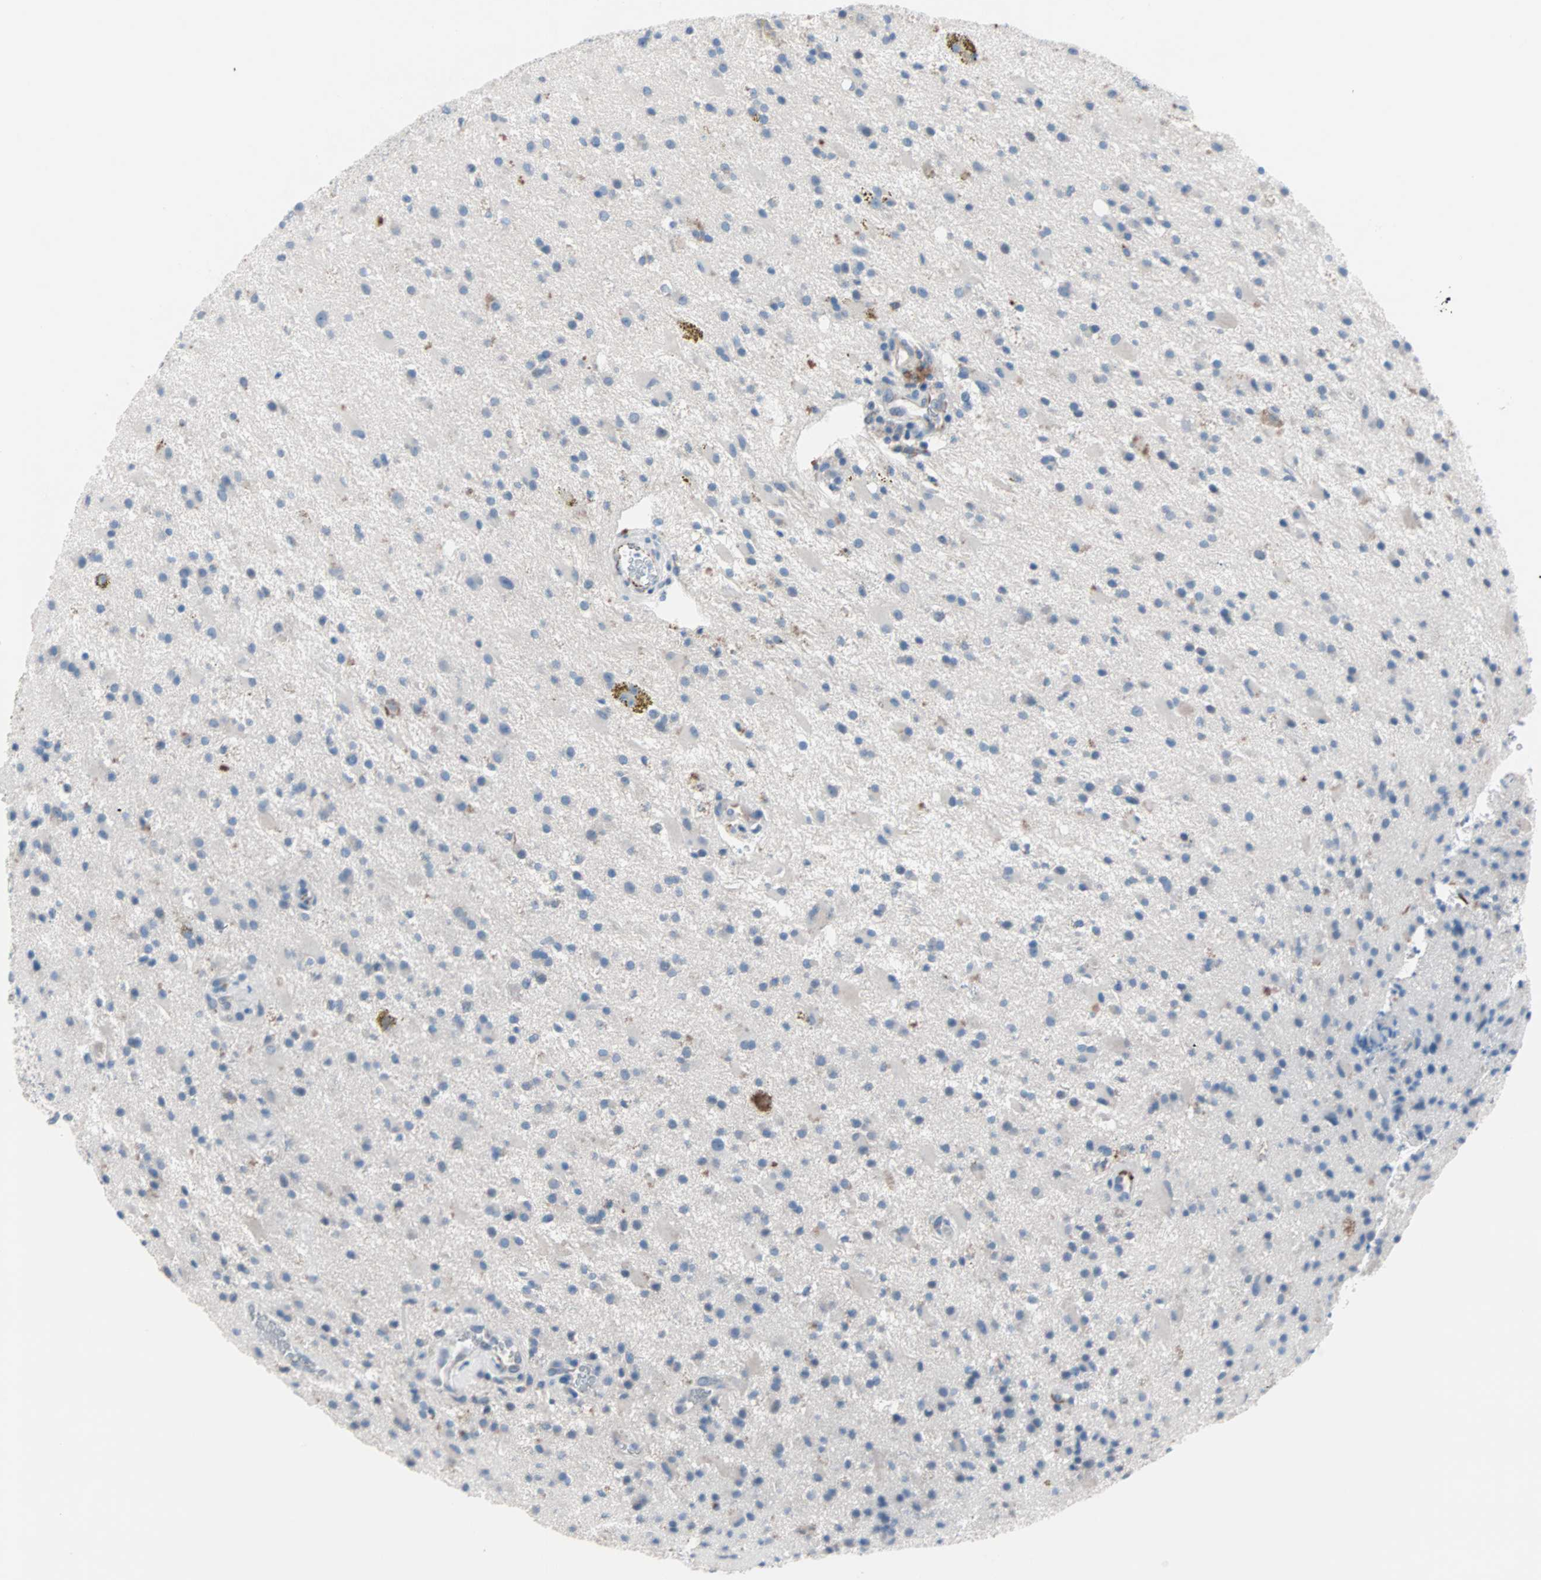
{"staining": {"intensity": "negative", "quantity": "none", "location": "none"}, "tissue": "glioma", "cell_type": "Tumor cells", "image_type": "cancer", "snomed": [{"axis": "morphology", "description": "Glioma, malignant, Low grade"}, {"axis": "topography", "description": "Brain"}], "caption": "There is no significant positivity in tumor cells of glioma.", "gene": "ULBP1", "patient": {"sex": "male", "age": 58}}